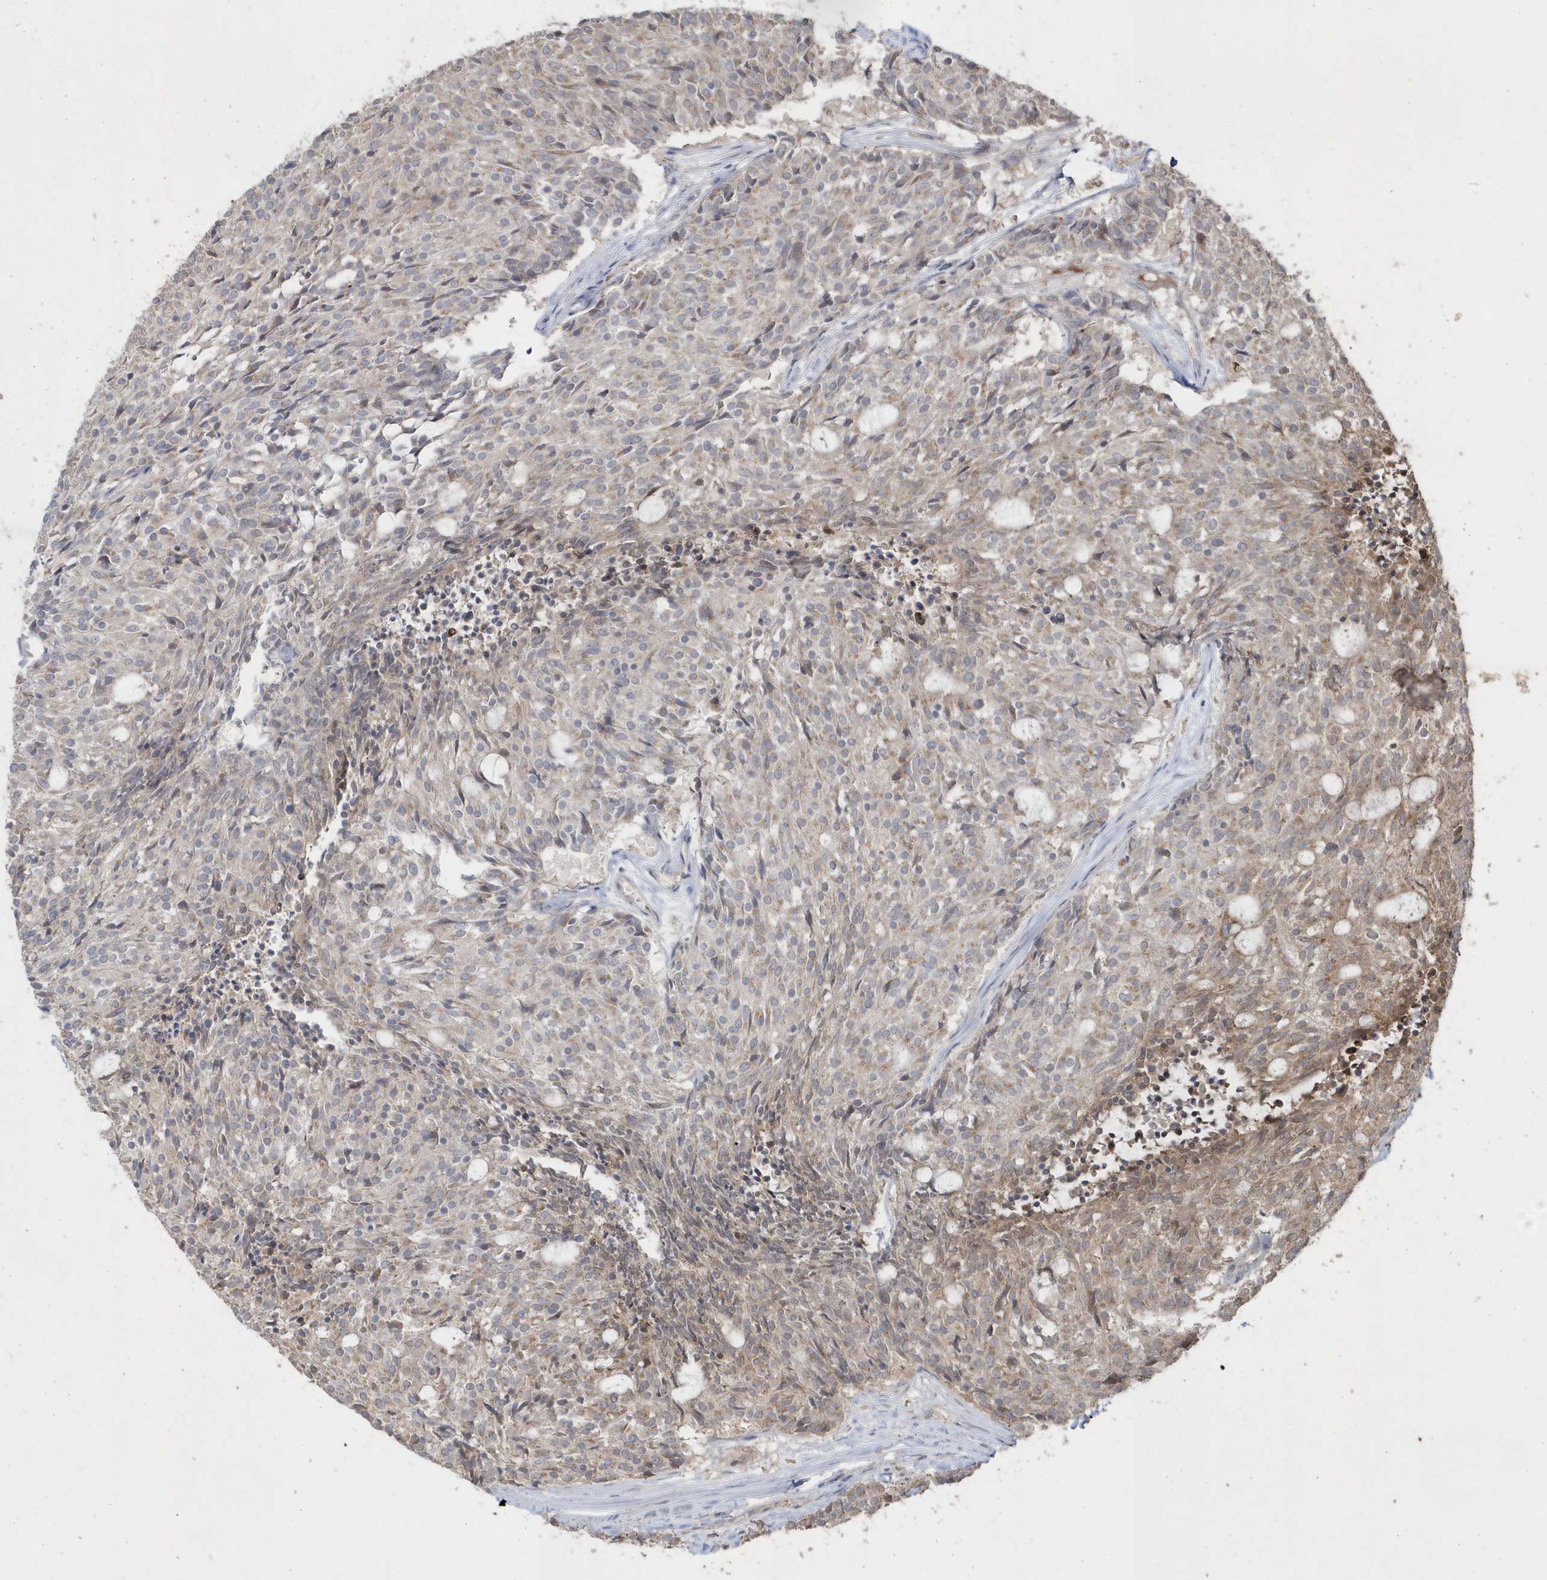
{"staining": {"intensity": "weak", "quantity": "25%-75%", "location": "cytoplasmic/membranous"}, "tissue": "carcinoid", "cell_type": "Tumor cells", "image_type": "cancer", "snomed": [{"axis": "morphology", "description": "Carcinoid, malignant, NOS"}, {"axis": "topography", "description": "Pancreas"}], "caption": "Immunohistochemistry (DAB) staining of carcinoid (malignant) reveals weak cytoplasmic/membranous protein positivity in approximately 25%-75% of tumor cells.", "gene": "GEMIN6", "patient": {"sex": "female", "age": 54}}